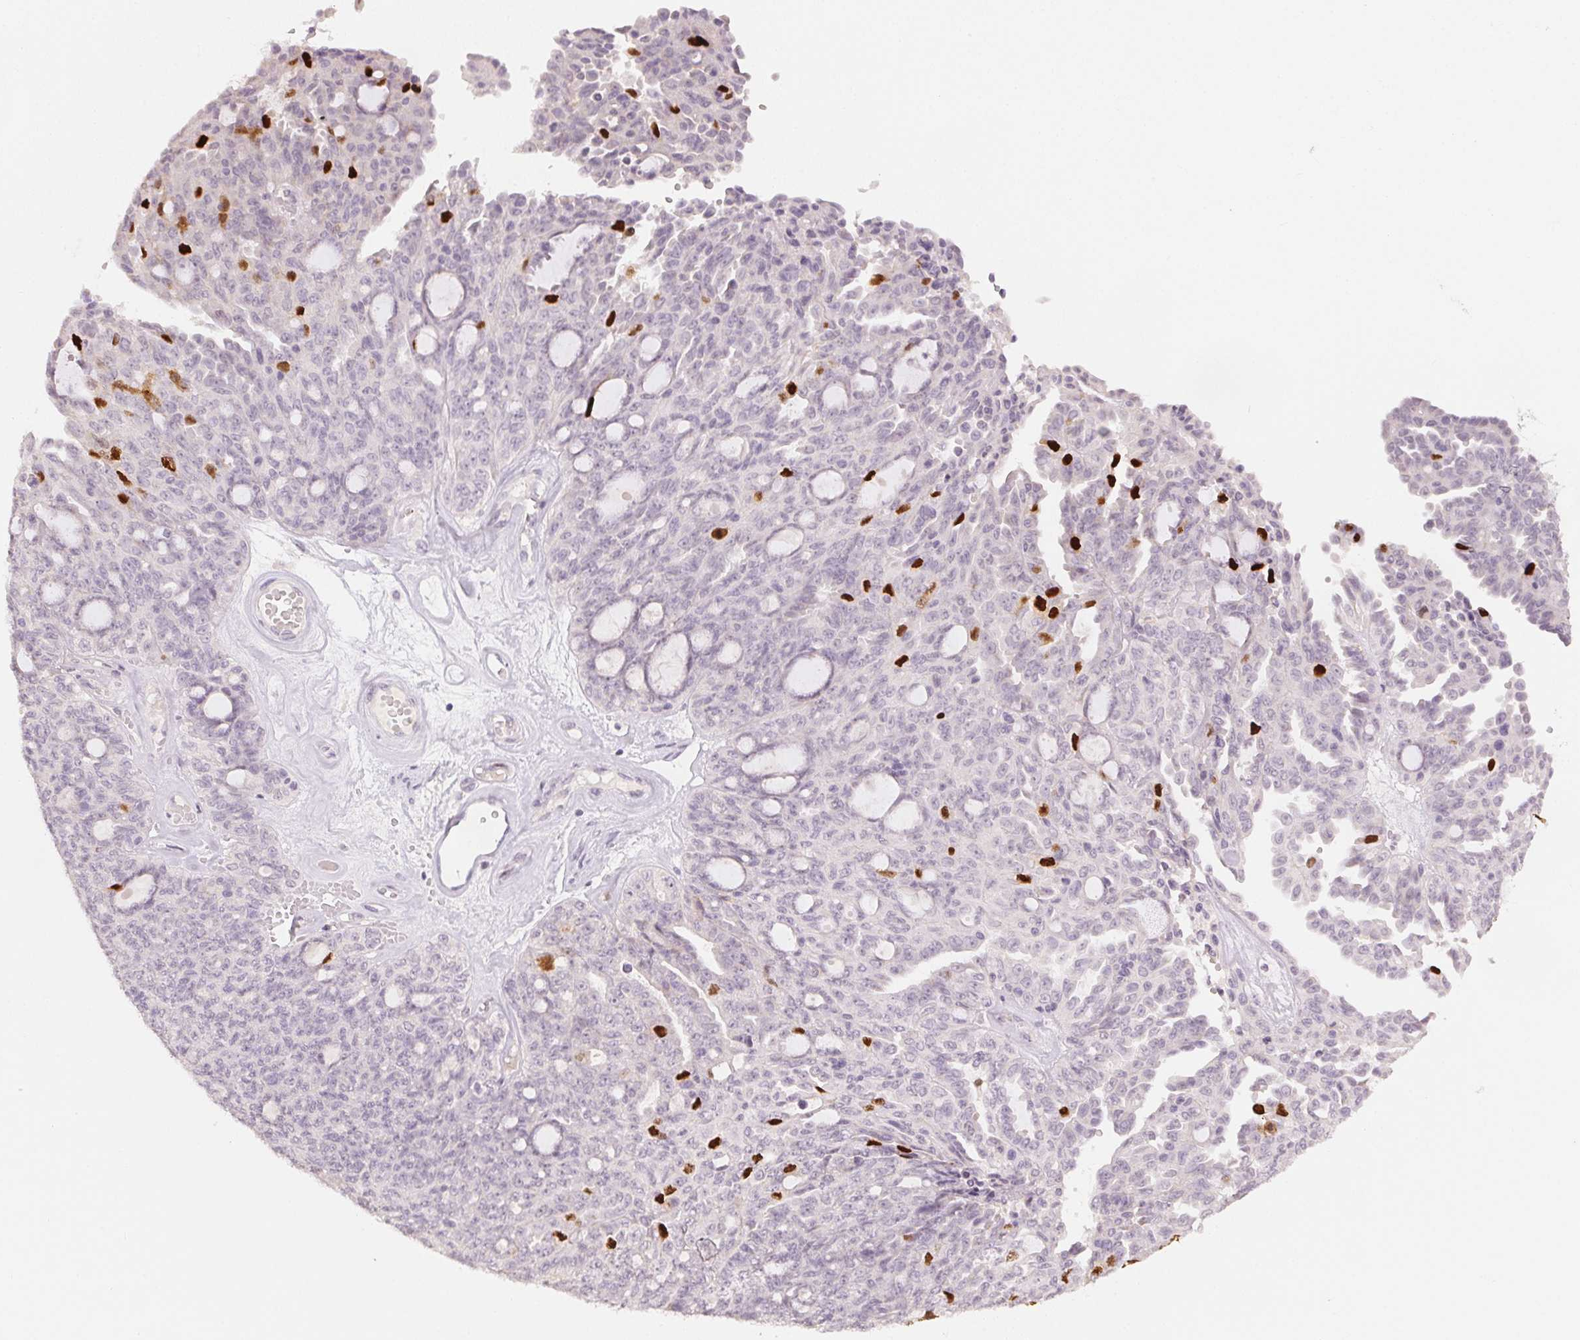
{"staining": {"intensity": "strong", "quantity": "<25%", "location": "nuclear"}, "tissue": "ovarian cancer", "cell_type": "Tumor cells", "image_type": "cancer", "snomed": [{"axis": "morphology", "description": "Cystadenocarcinoma, serous, NOS"}, {"axis": "topography", "description": "Ovary"}], "caption": "A brown stain shows strong nuclear positivity of a protein in ovarian cancer tumor cells. (DAB = brown stain, brightfield microscopy at high magnification).", "gene": "ANLN", "patient": {"sex": "female", "age": 71}}